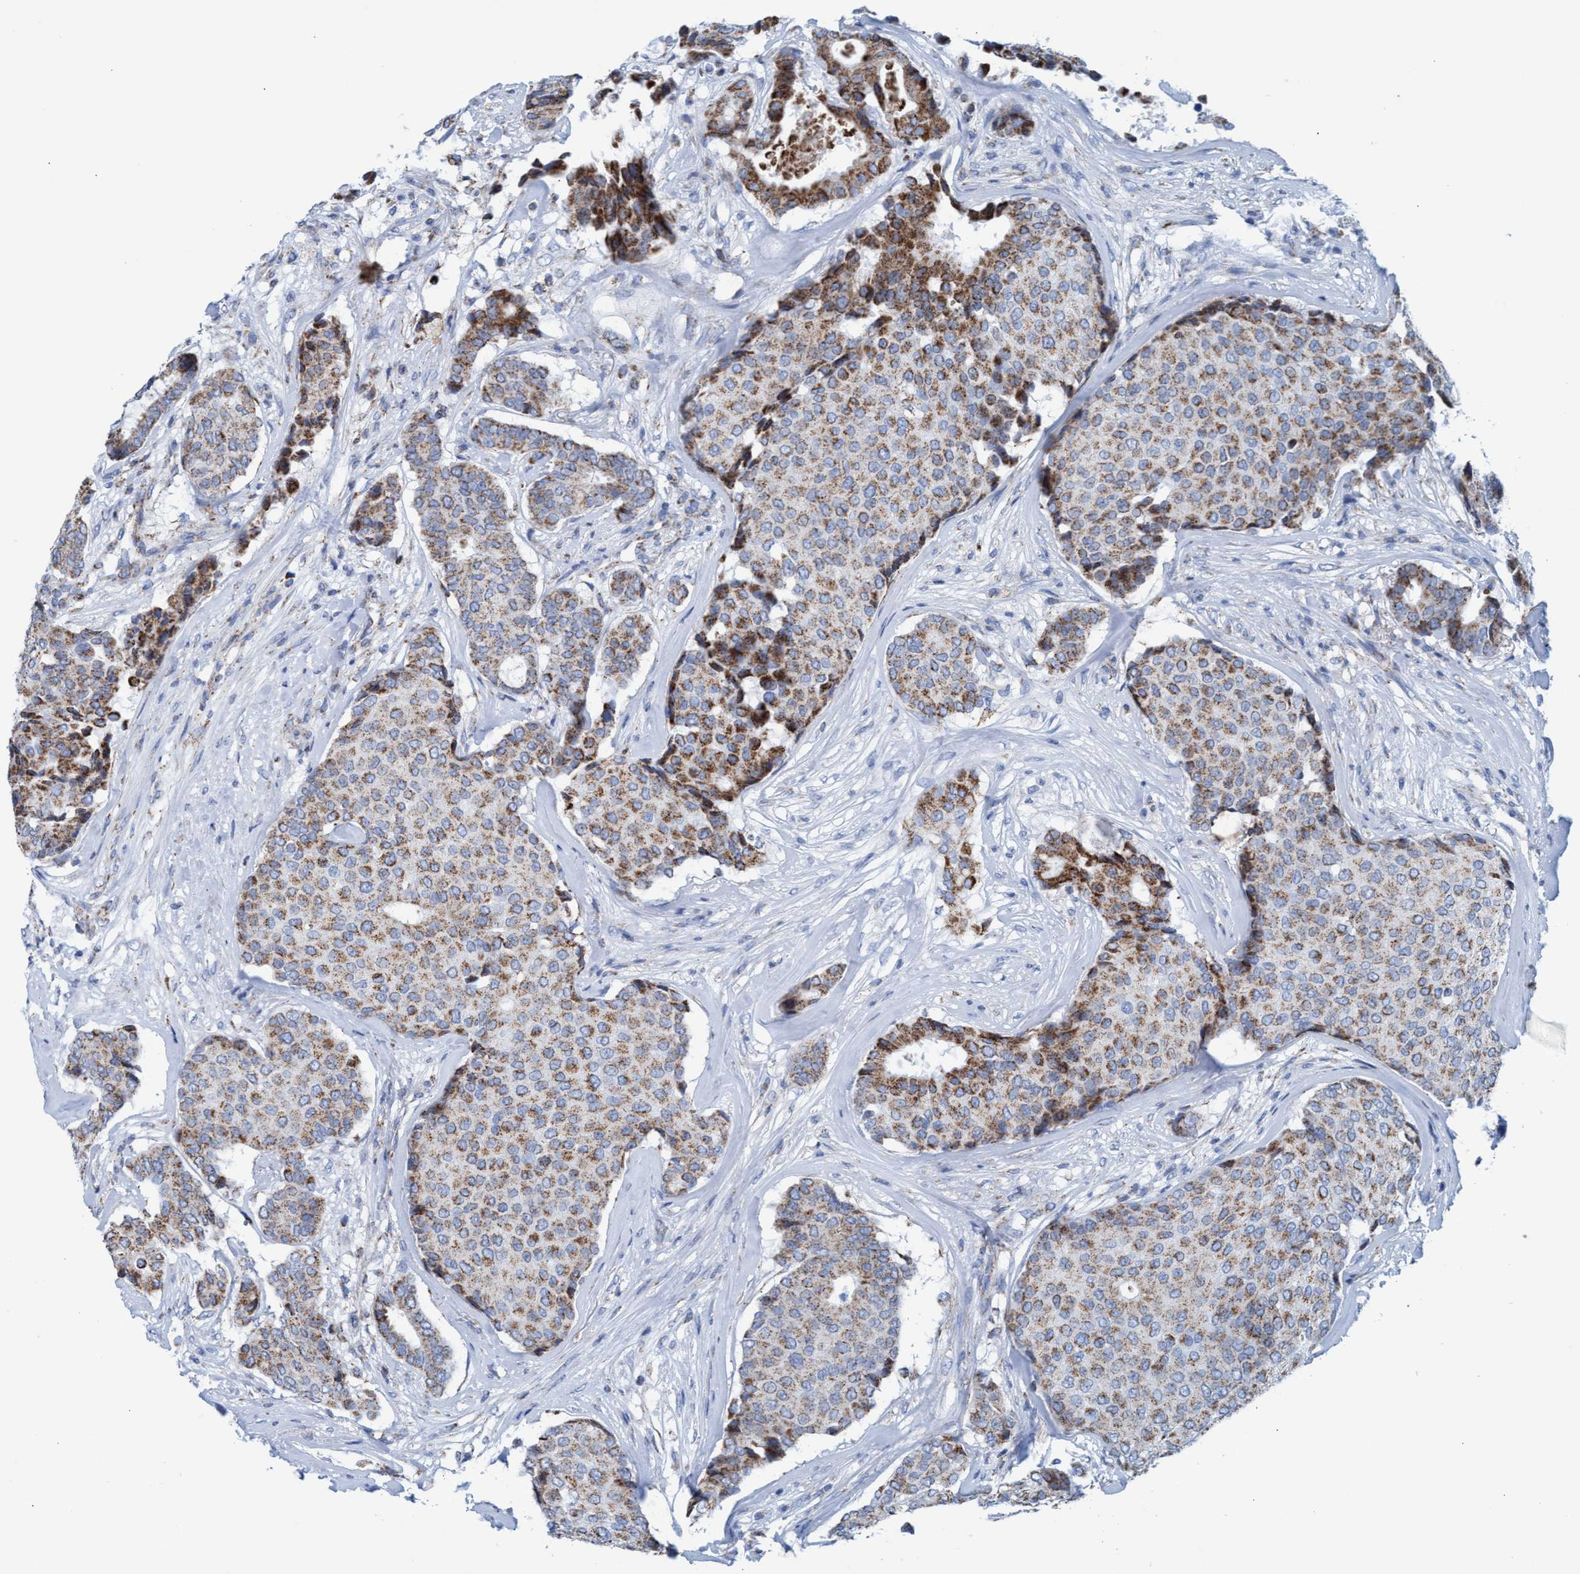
{"staining": {"intensity": "moderate", "quantity": ">75%", "location": "cytoplasmic/membranous"}, "tissue": "breast cancer", "cell_type": "Tumor cells", "image_type": "cancer", "snomed": [{"axis": "morphology", "description": "Duct carcinoma"}, {"axis": "topography", "description": "Breast"}], "caption": "A brown stain shows moderate cytoplasmic/membranous expression of a protein in infiltrating ductal carcinoma (breast) tumor cells.", "gene": "GGA3", "patient": {"sex": "female", "age": 75}}